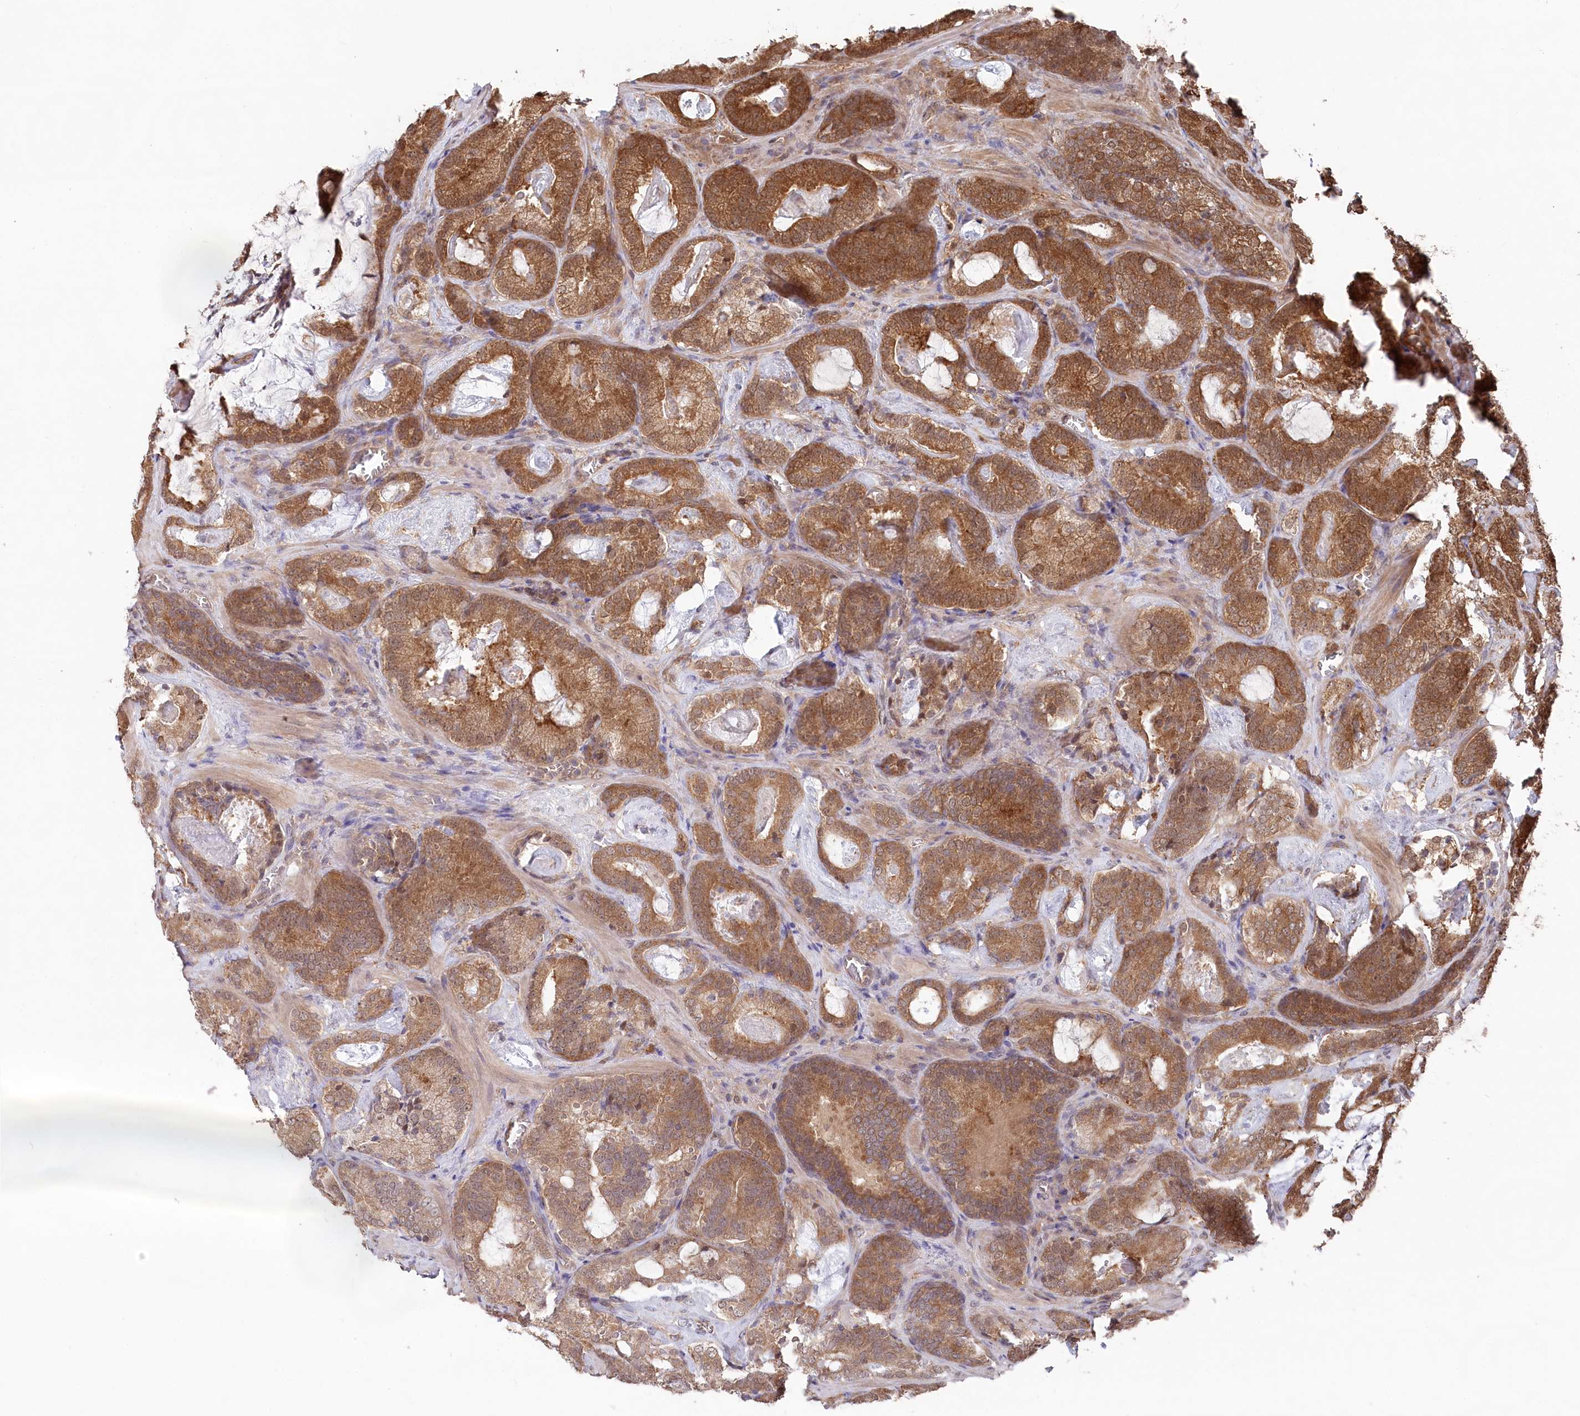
{"staining": {"intensity": "strong", "quantity": ">75%", "location": "cytoplasmic/membranous"}, "tissue": "prostate cancer", "cell_type": "Tumor cells", "image_type": "cancer", "snomed": [{"axis": "morphology", "description": "Adenocarcinoma, Low grade"}, {"axis": "topography", "description": "Prostate"}], "caption": "Protein expression analysis of human prostate cancer (adenocarcinoma (low-grade)) reveals strong cytoplasmic/membranous positivity in about >75% of tumor cells.", "gene": "PSMA1", "patient": {"sex": "male", "age": 60}}